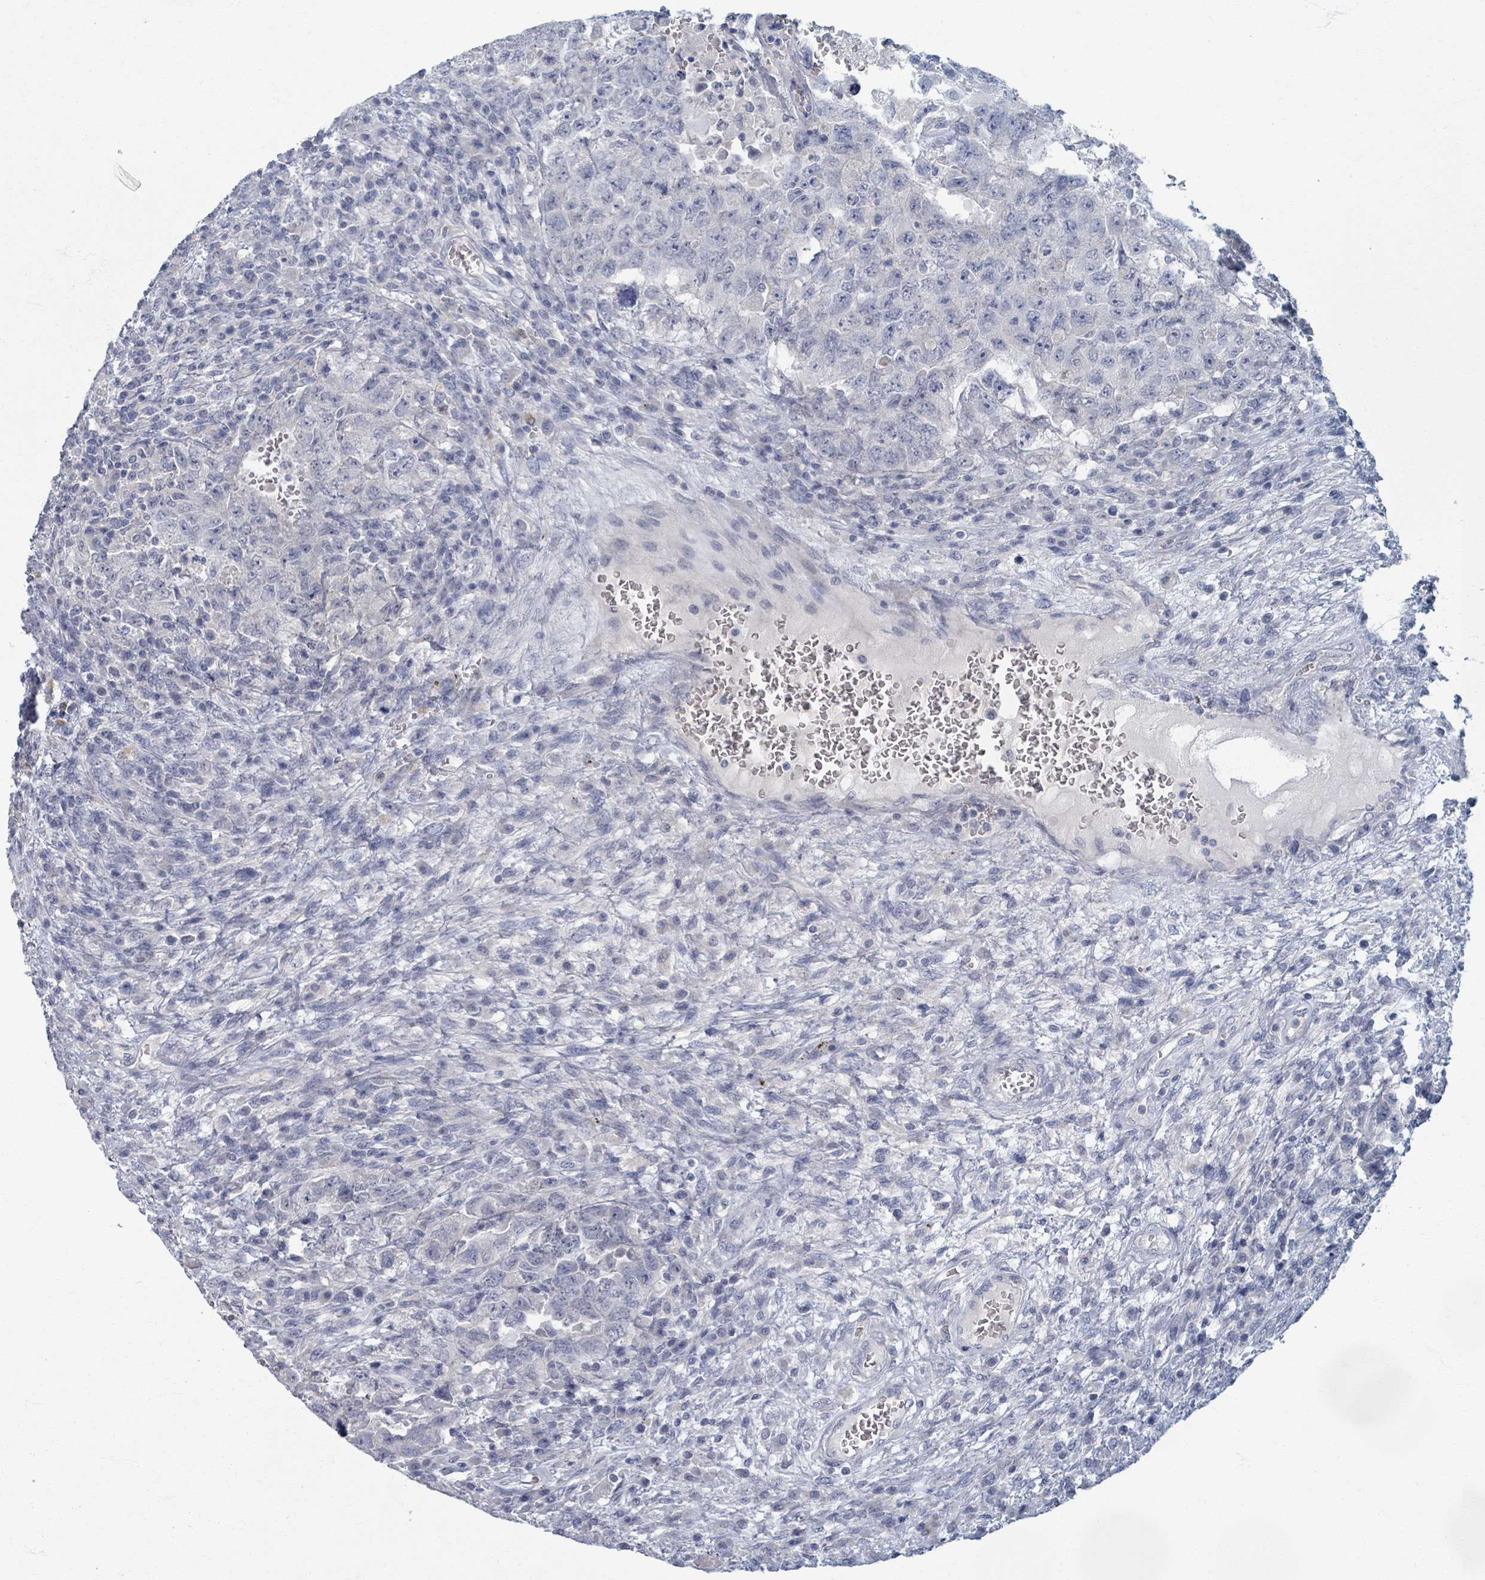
{"staining": {"intensity": "negative", "quantity": "none", "location": "none"}, "tissue": "testis cancer", "cell_type": "Tumor cells", "image_type": "cancer", "snomed": [{"axis": "morphology", "description": "Carcinoma, Embryonal, NOS"}, {"axis": "topography", "description": "Testis"}], "caption": "Immunohistochemistry (IHC) of testis embryonal carcinoma reveals no expression in tumor cells.", "gene": "WNT11", "patient": {"sex": "male", "age": 26}}